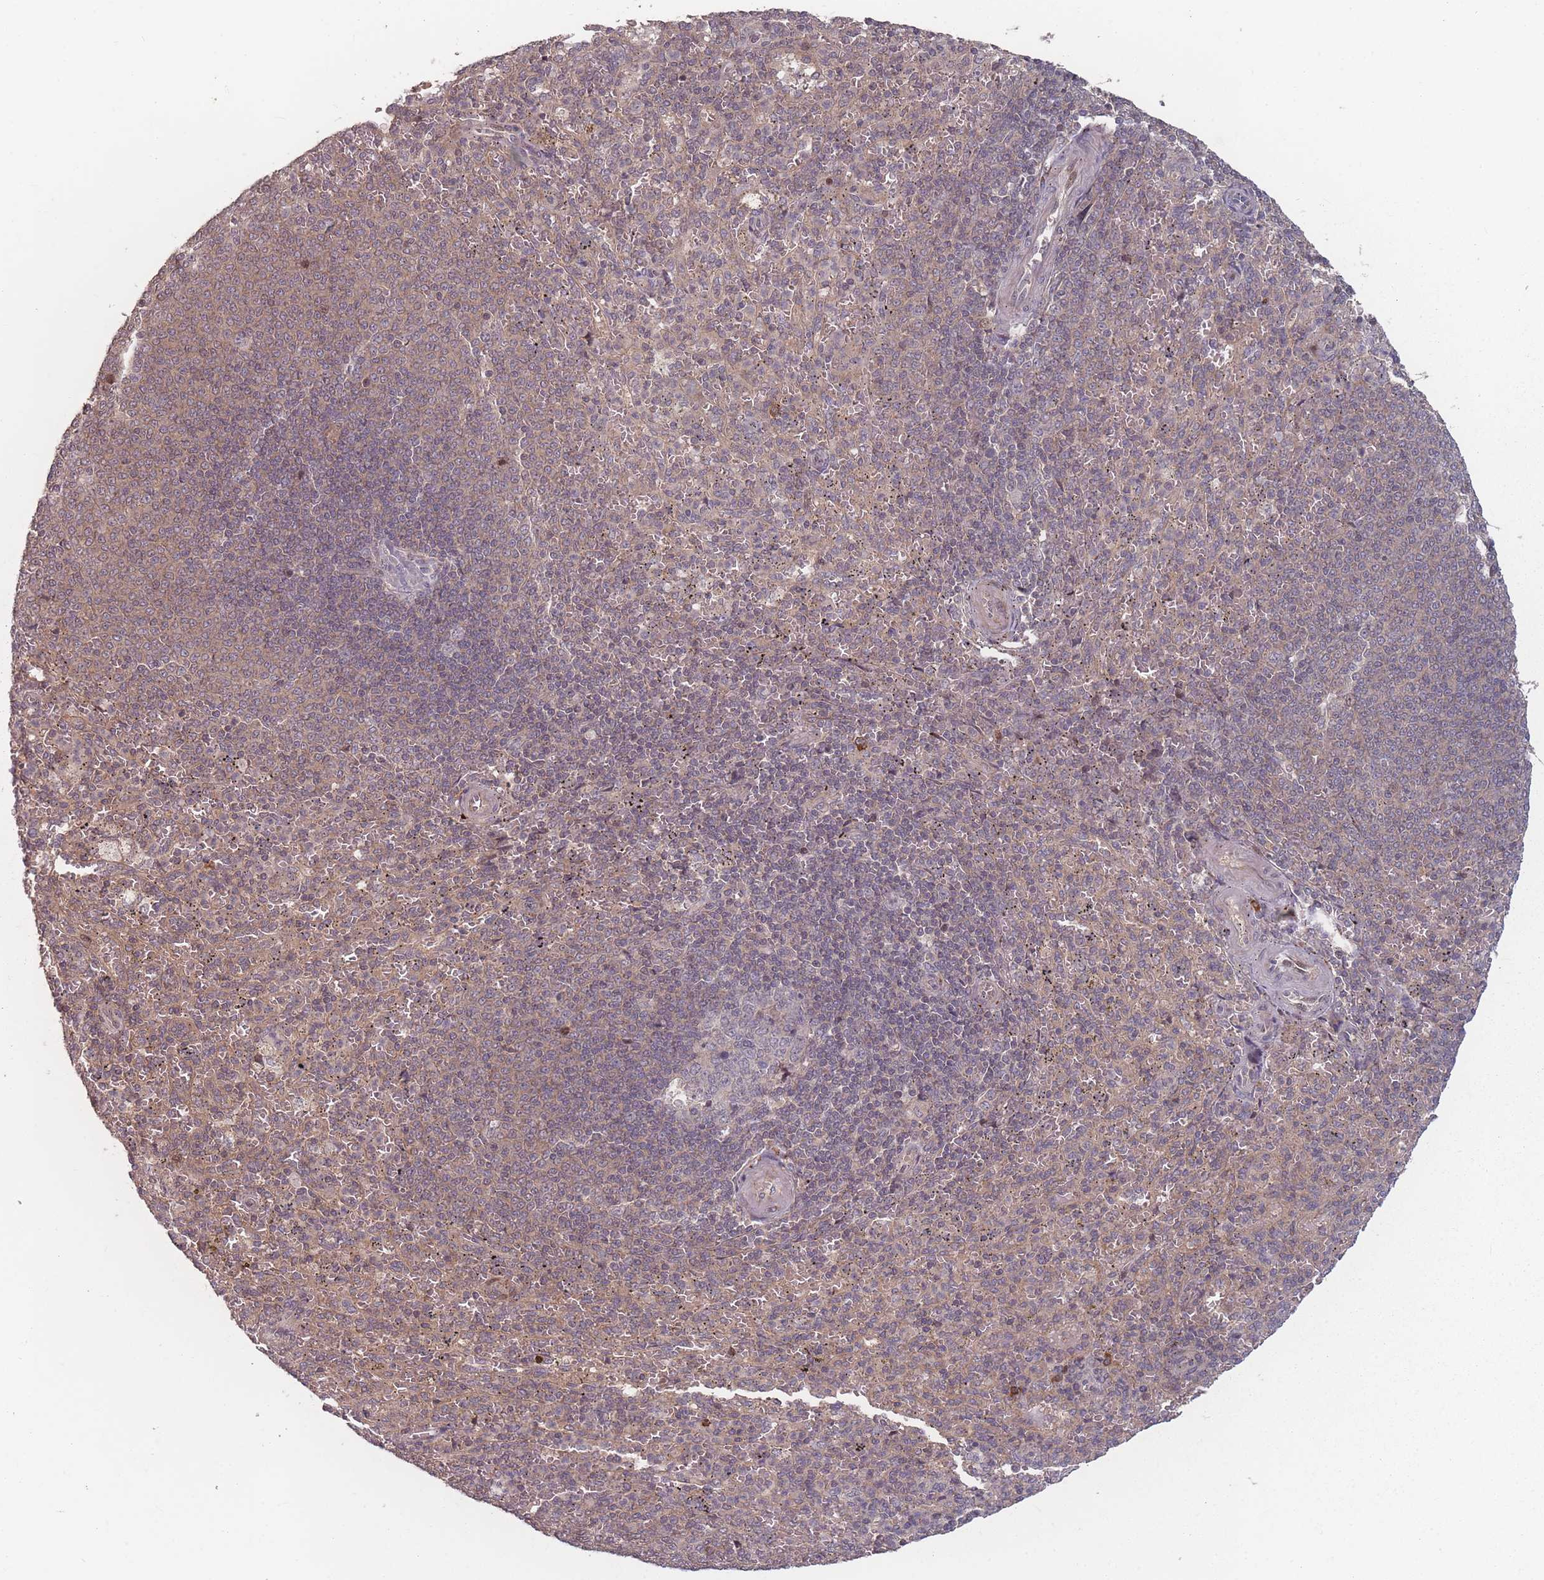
{"staining": {"intensity": "weak", "quantity": "25%-75%", "location": "cytoplasmic/membranous"}, "tissue": "spleen", "cell_type": "Cells in red pulp", "image_type": "normal", "snomed": [{"axis": "morphology", "description": "Normal tissue, NOS"}, {"axis": "topography", "description": "Spleen"}], "caption": "Immunohistochemistry staining of unremarkable spleen, which exhibits low levels of weak cytoplasmic/membranous expression in about 25%-75% of cells in red pulp indicating weak cytoplasmic/membranous protein staining. The staining was performed using DAB (brown) for protein detection and nuclei were counterstained in hematoxylin (blue).", "gene": "HAGH", "patient": {"sex": "female", "age": 21}}